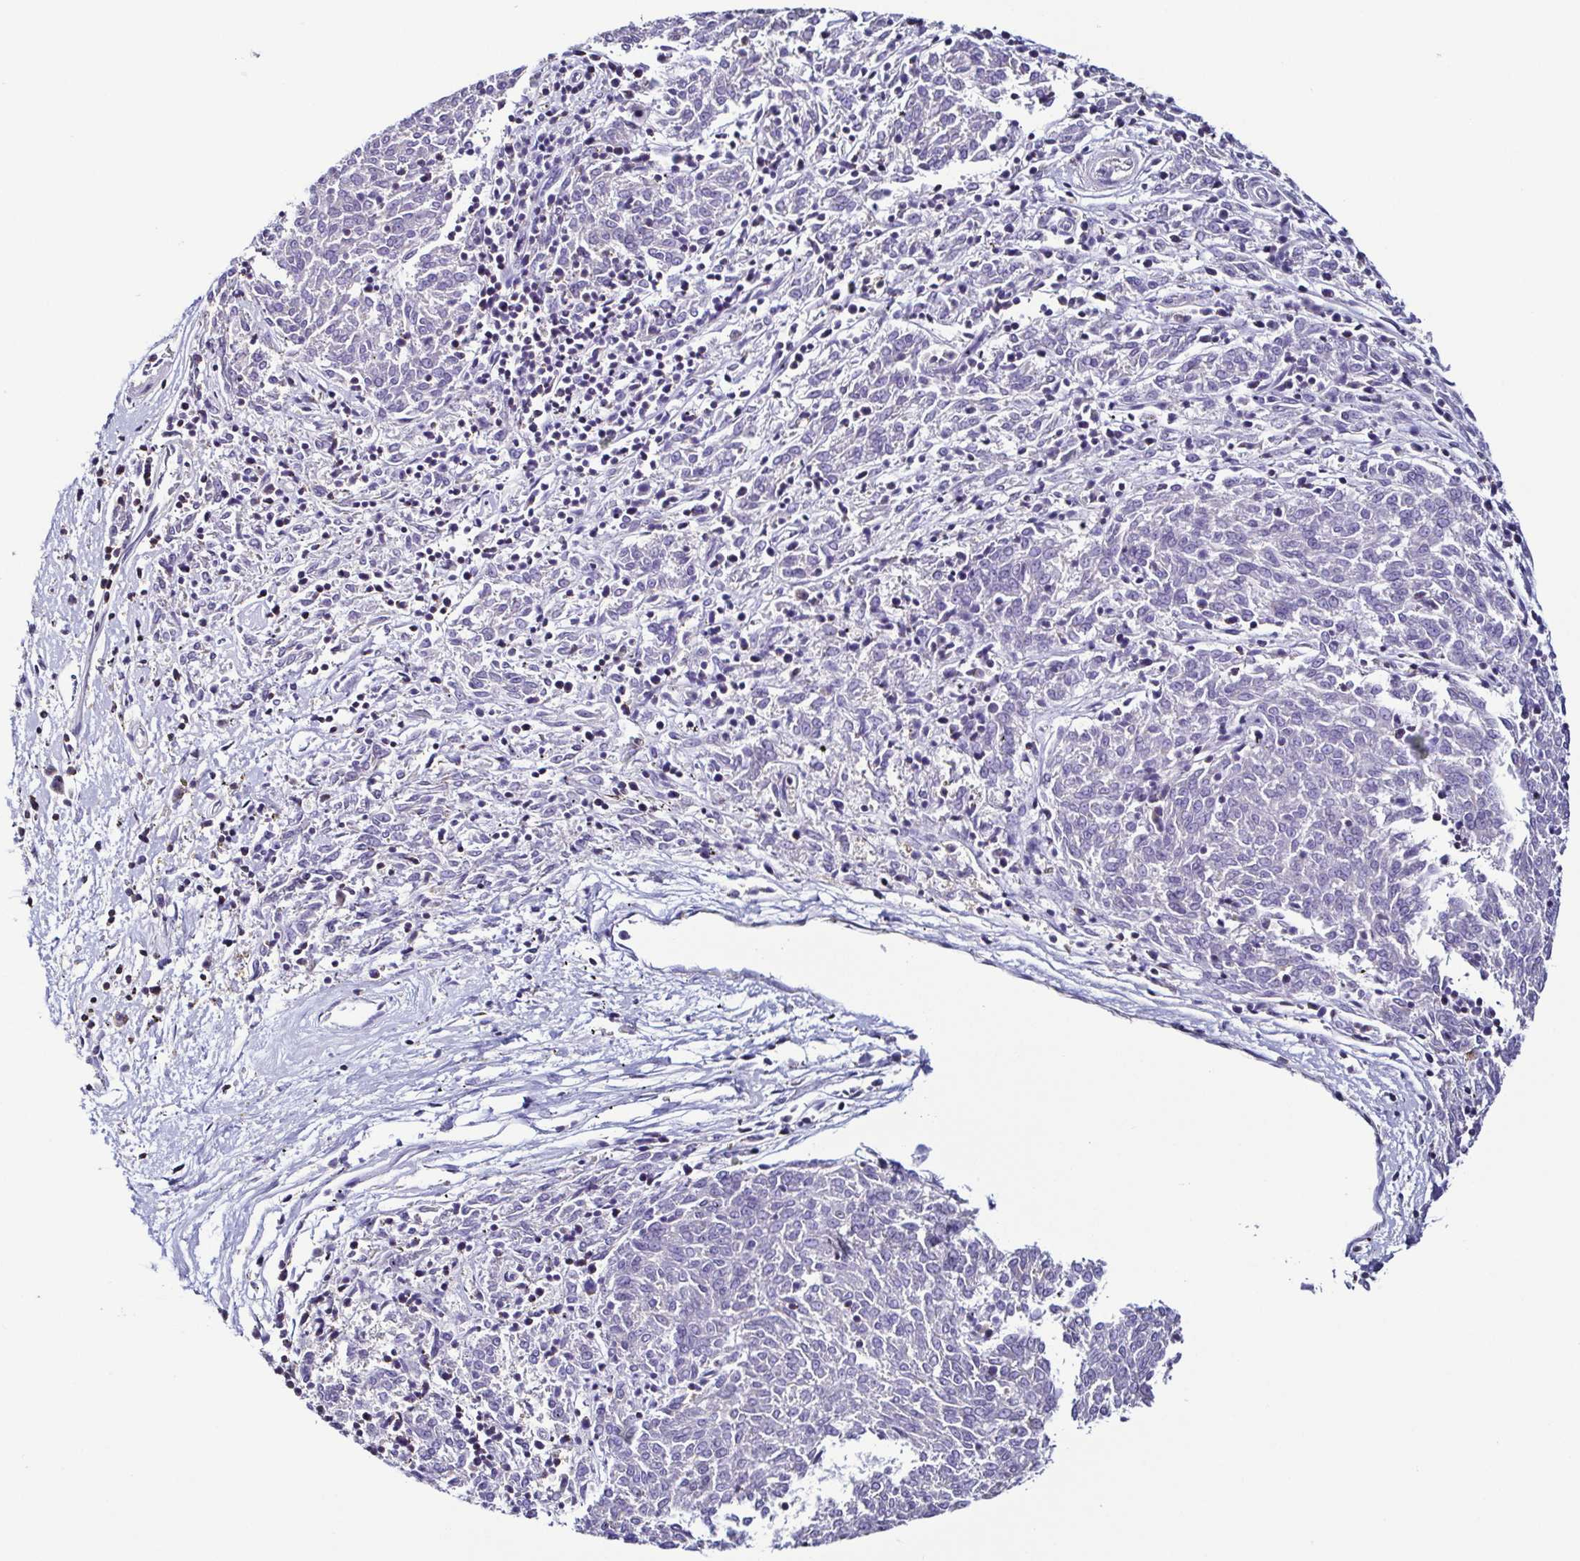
{"staining": {"intensity": "negative", "quantity": "none", "location": "none"}, "tissue": "melanoma", "cell_type": "Tumor cells", "image_type": "cancer", "snomed": [{"axis": "morphology", "description": "Malignant melanoma, NOS"}, {"axis": "topography", "description": "Skin"}], "caption": "This is a histopathology image of immunohistochemistry (IHC) staining of malignant melanoma, which shows no positivity in tumor cells.", "gene": "TNNT2", "patient": {"sex": "female", "age": 72}}